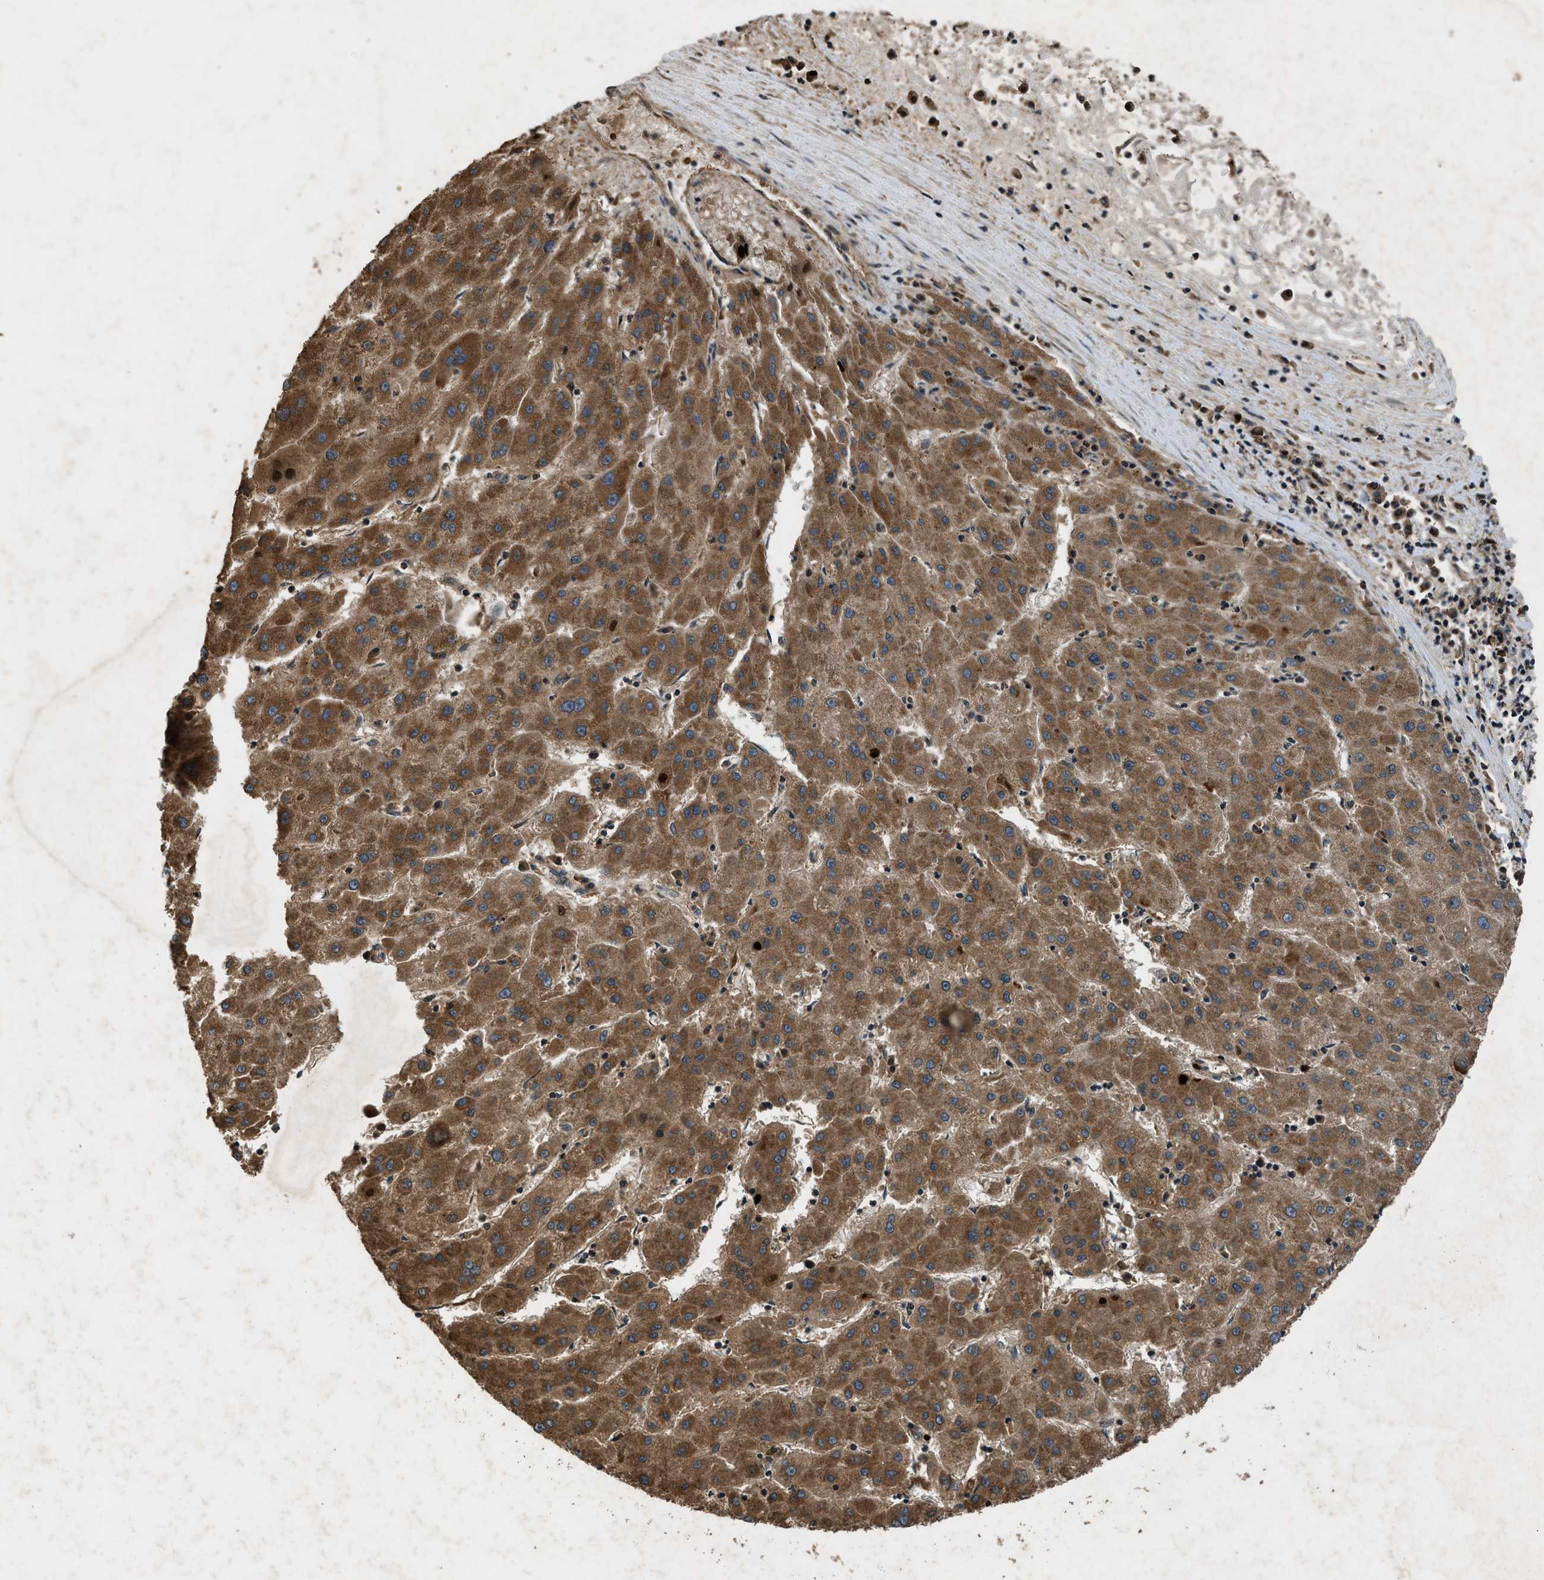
{"staining": {"intensity": "moderate", "quantity": ">75%", "location": "cytoplasmic/membranous"}, "tissue": "liver cancer", "cell_type": "Tumor cells", "image_type": "cancer", "snomed": [{"axis": "morphology", "description": "Carcinoma, Hepatocellular, NOS"}, {"axis": "topography", "description": "Liver"}], "caption": "Liver hepatocellular carcinoma stained with DAB immunohistochemistry shows medium levels of moderate cytoplasmic/membranous staining in about >75% of tumor cells. Nuclei are stained in blue.", "gene": "RPS6KB1", "patient": {"sex": "male", "age": 72}}